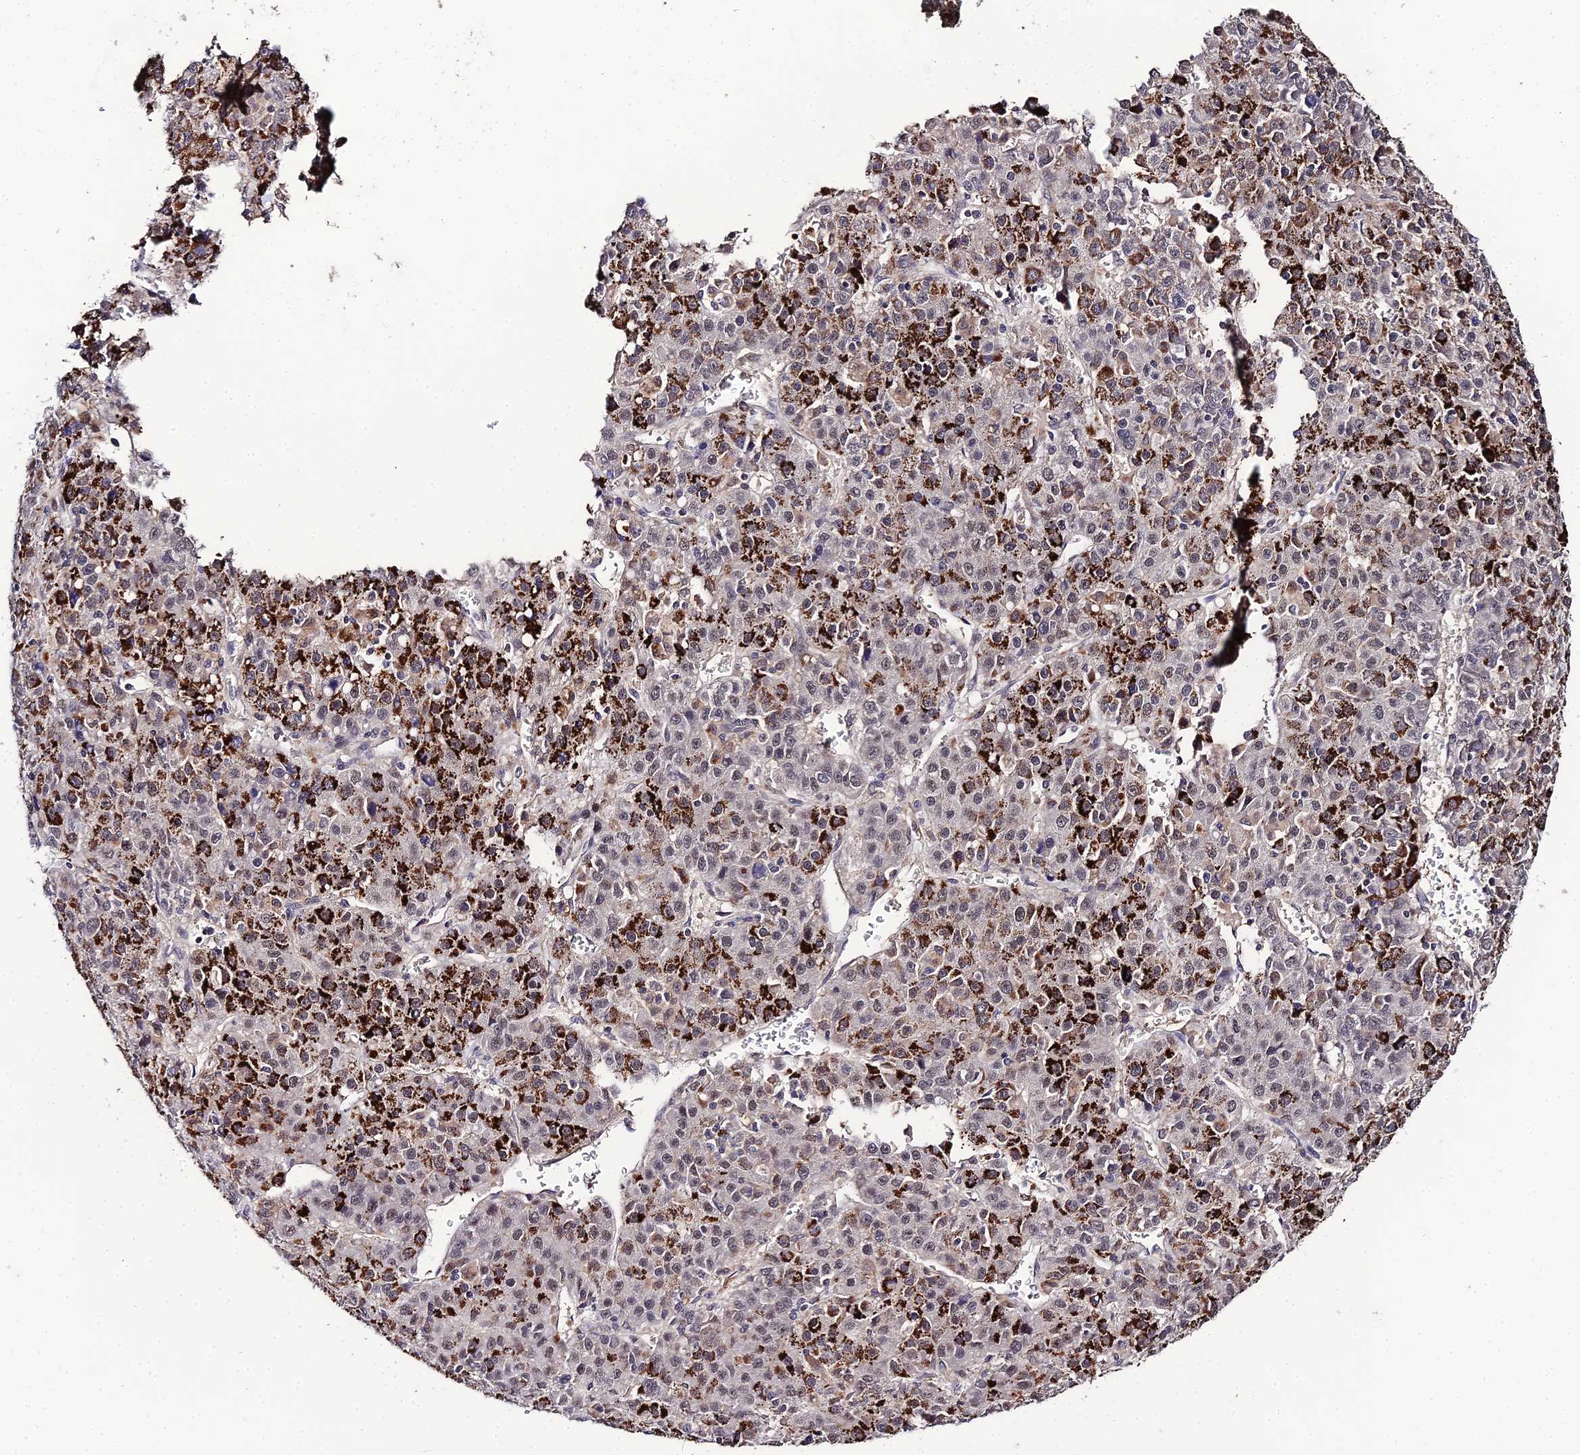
{"staining": {"intensity": "strong", "quantity": "25%-75%", "location": "cytoplasmic/membranous"}, "tissue": "liver cancer", "cell_type": "Tumor cells", "image_type": "cancer", "snomed": [{"axis": "morphology", "description": "Carcinoma, Hepatocellular, NOS"}, {"axis": "topography", "description": "Liver"}], "caption": "About 25%-75% of tumor cells in liver cancer exhibit strong cytoplasmic/membranous protein staining as visualized by brown immunohistochemical staining.", "gene": "LSM5", "patient": {"sex": "female", "age": 53}}